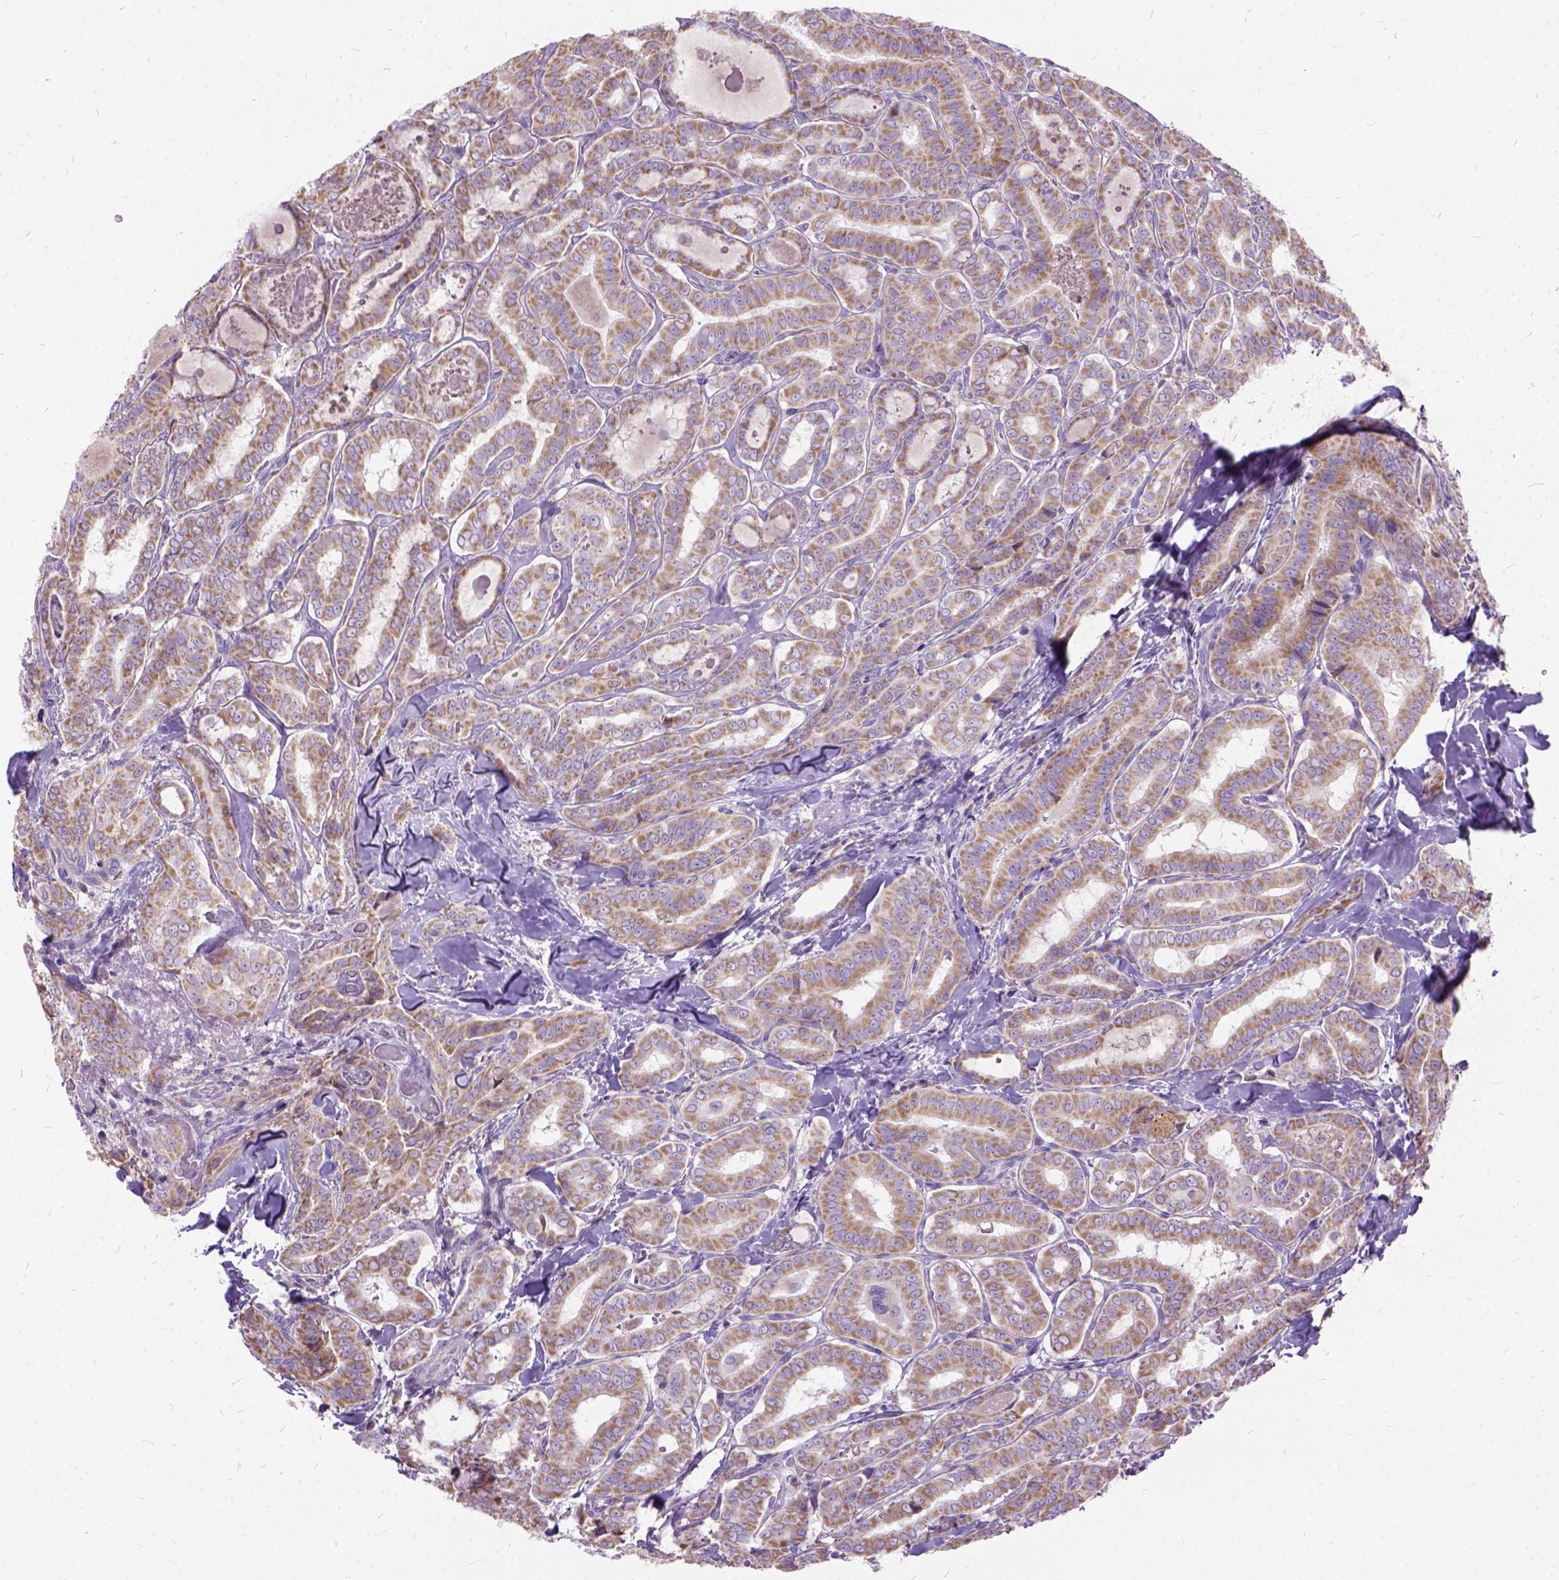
{"staining": {"intensity": "weak", "quantity": ">75%", "location": "cytoplasmic/membranous"}, "tissue": "thyroid cancer", "cell_type": "Tumor cells", "image_type": "cancer", "snomed": [{"axis": "morphology", "description": "Papillary adenocarcinoma, NOS"}, {"axis": "morphology", "description": "Papillary adenoma metastatic"}, {"axis": "topography", "description": "Thyroid gland"}], "caption": "Thyroid papillary adenoma metastatic stained with immunohistochemistry demonstrates weak cytoplasmic/membranous positivity in about >75% of tumor cells.", "gene": "CTAG2", "patient": {"sex": "female", "age": 50}}